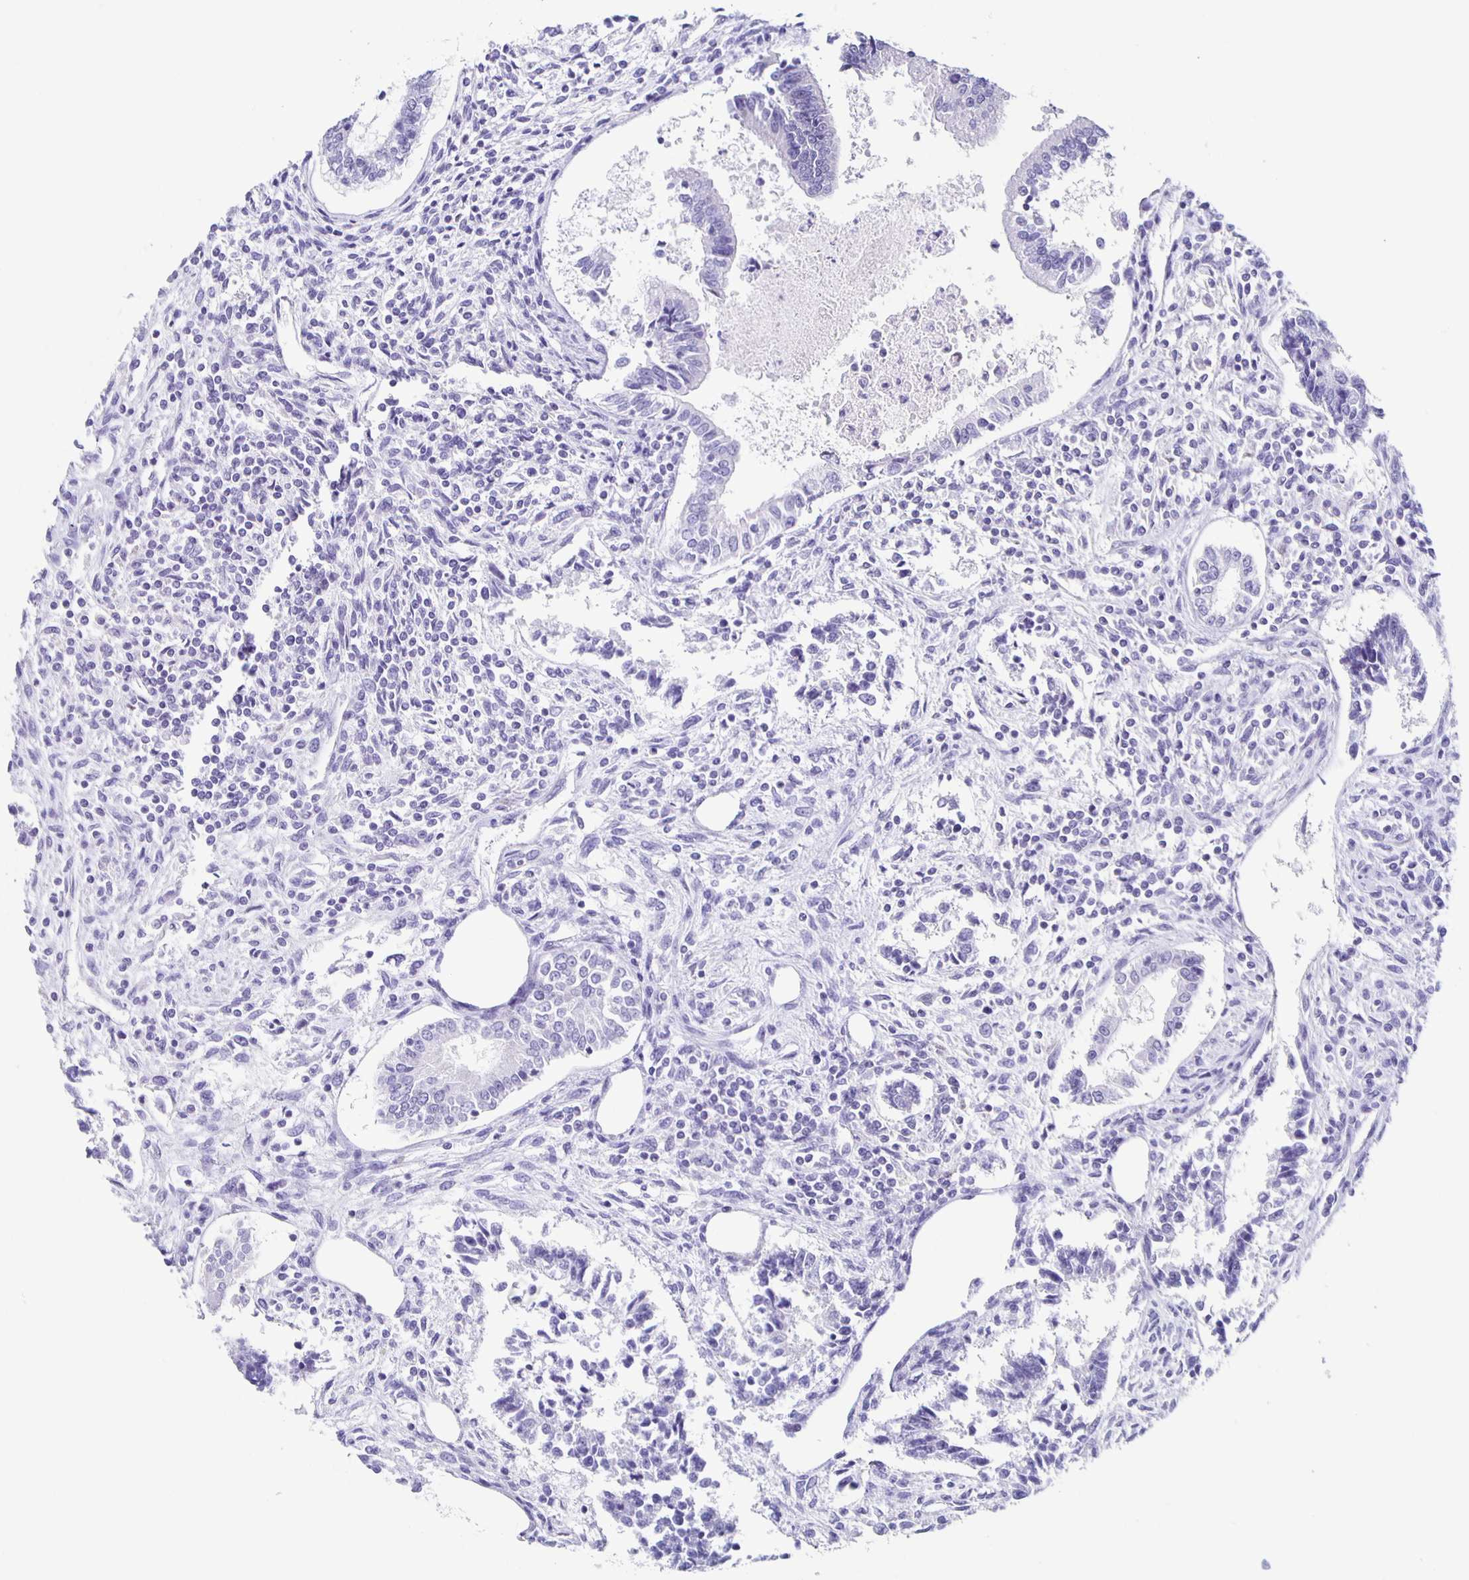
{"staining": {"intensity": "negative", "quantity": "none", "location": "none"}, "tissue": "testis cancer", "cell_type": "Tumor cells", "image_type": "cancer", "snomed": [{"axis": "morphology", "description": "Carcinoma, Embryonal, NOS"}, {"axis": "topography", "description": "Testis"}], "caption": "Testis cancer (embryonal carcinoma) was stained to show a protein in brown. There is no significant expression in tumor cells.", "gene": "TPPP", "patient": {"sex": "male", "age": 37}}